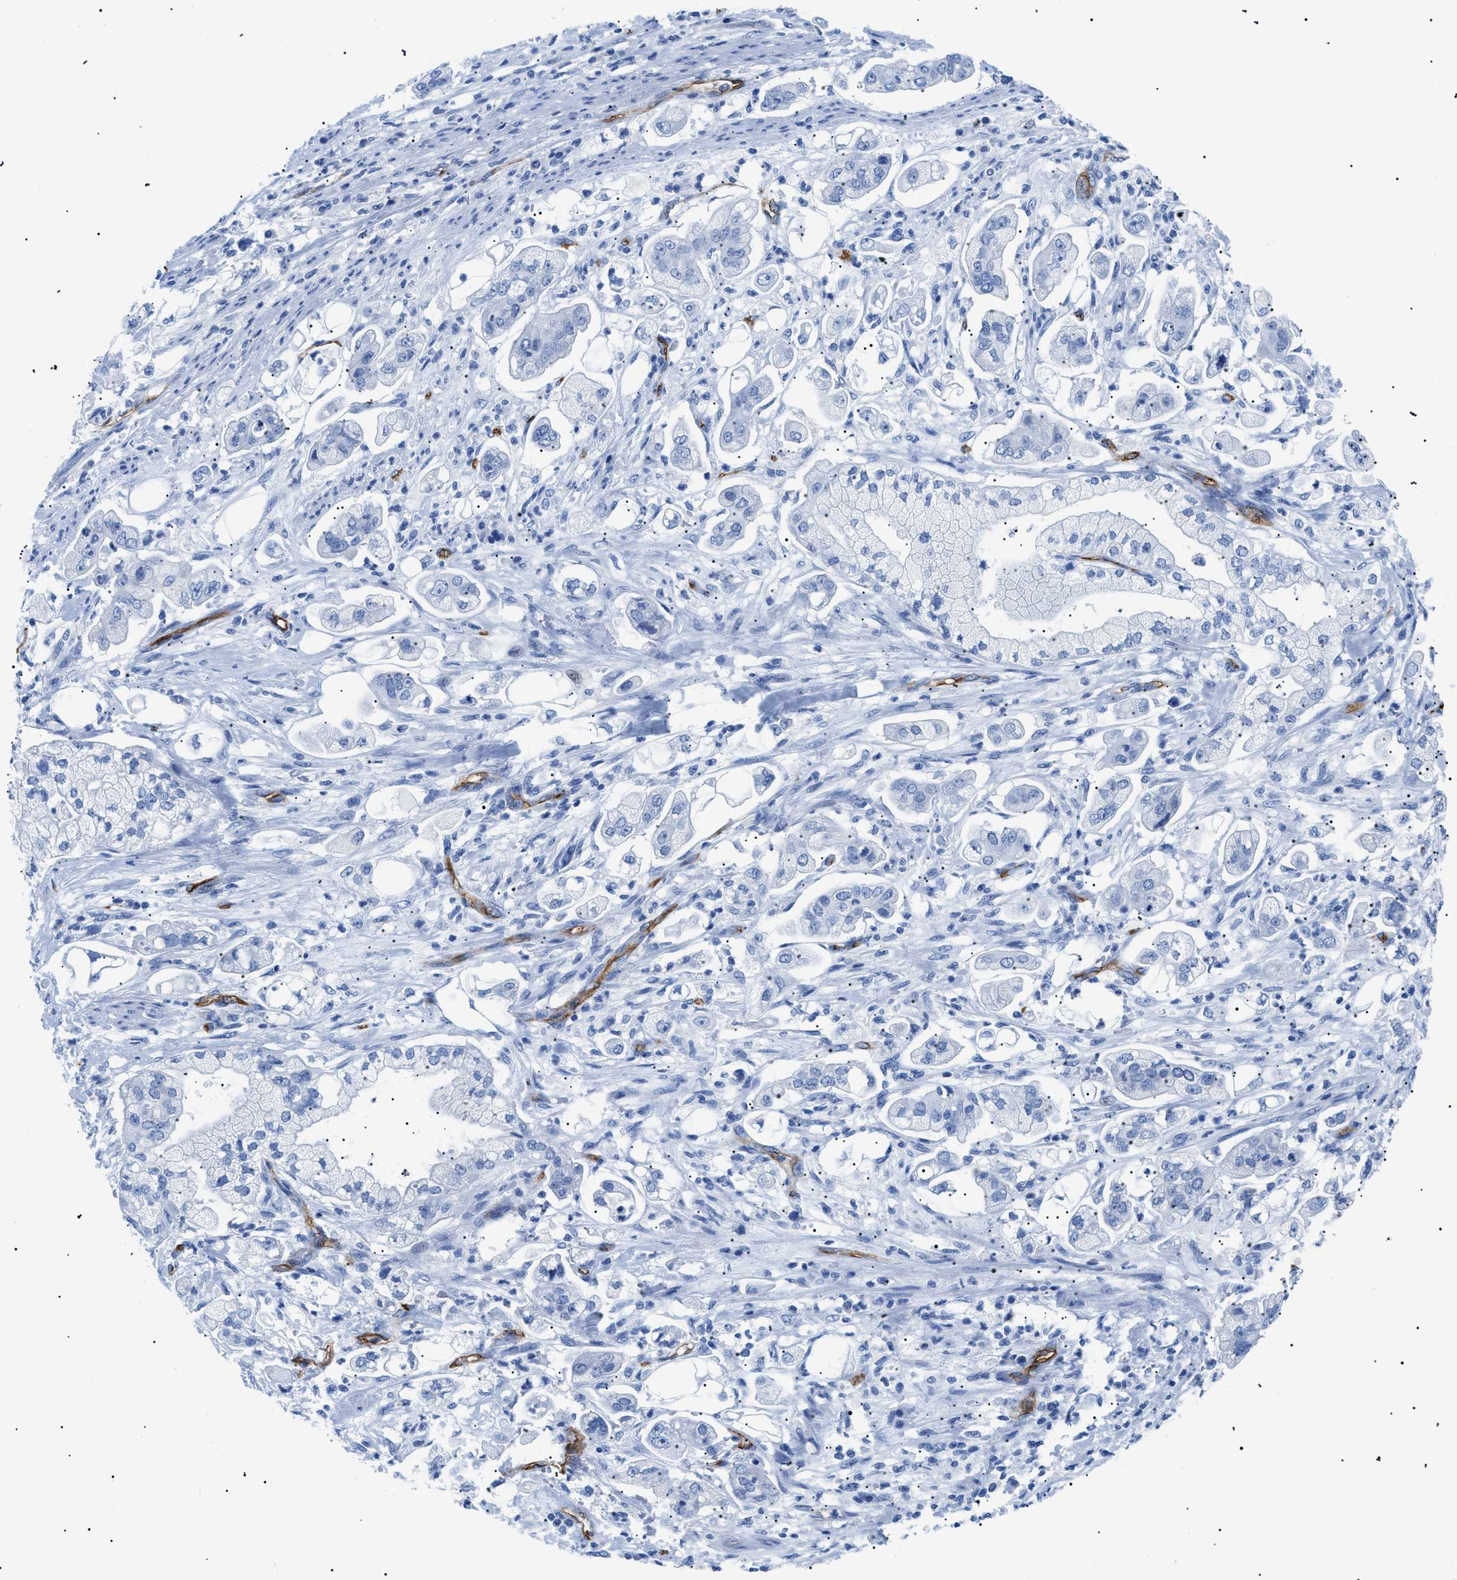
{"staining": {"intensity": "negative", "quantity": "none", "location": "none"}, "tissue": "stomach cancer", "cell_type": "Tumor cells", "image_type": "cancer", "snomed": [{"axis": "morphology", "description": "Adenocarcinoma, NOS"}, {"axis": "topography", "description": "Stomach"}], "caption": "Immunohistochemistry photomicrograph of neoplastic tissue: adenocarcinoma (stomach) stained with DAB exhibits no significant protein staining in tumor cells.", "gene": "PODXL", "patient": {"sex": "male", "age": 62}}